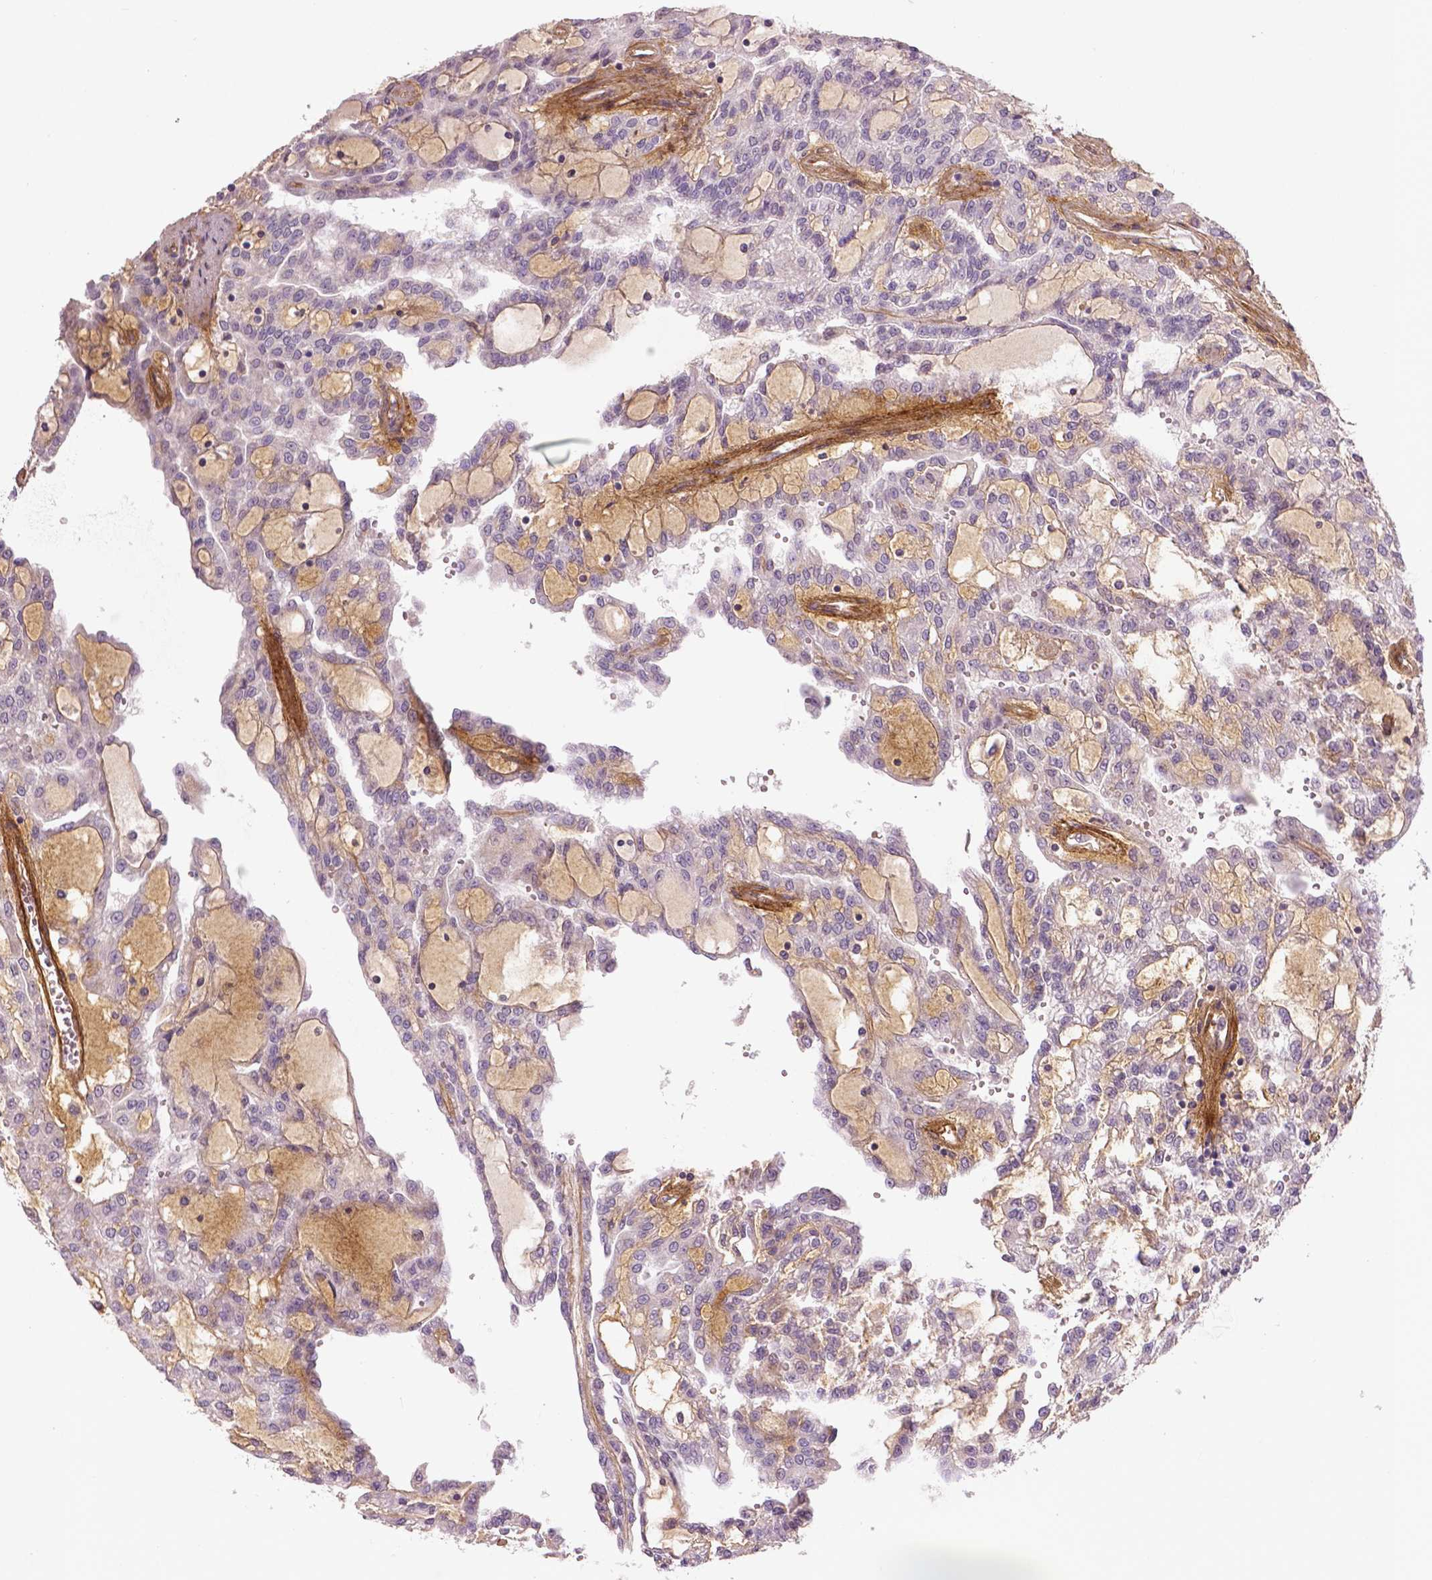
{"staining": {"intensity": "weak", "quantity": "<25%", "location": "cytoplasmic/membranous"}, "tissue": "renal cancer", "cell_type": "Tumor cells", "image_type": "cancer", "snomed": [{"axis": "morphology", "description": "Adenocarcinoma, NOS"}, {"axis": "topography", "description": "Kidney"}], "caption": "DAB immunohistochemical staining of human renal cancer demonstrates no significant staining in tumor cells.", "gene": "FLT1", "patient": {"sex": "male", "age": 63}}